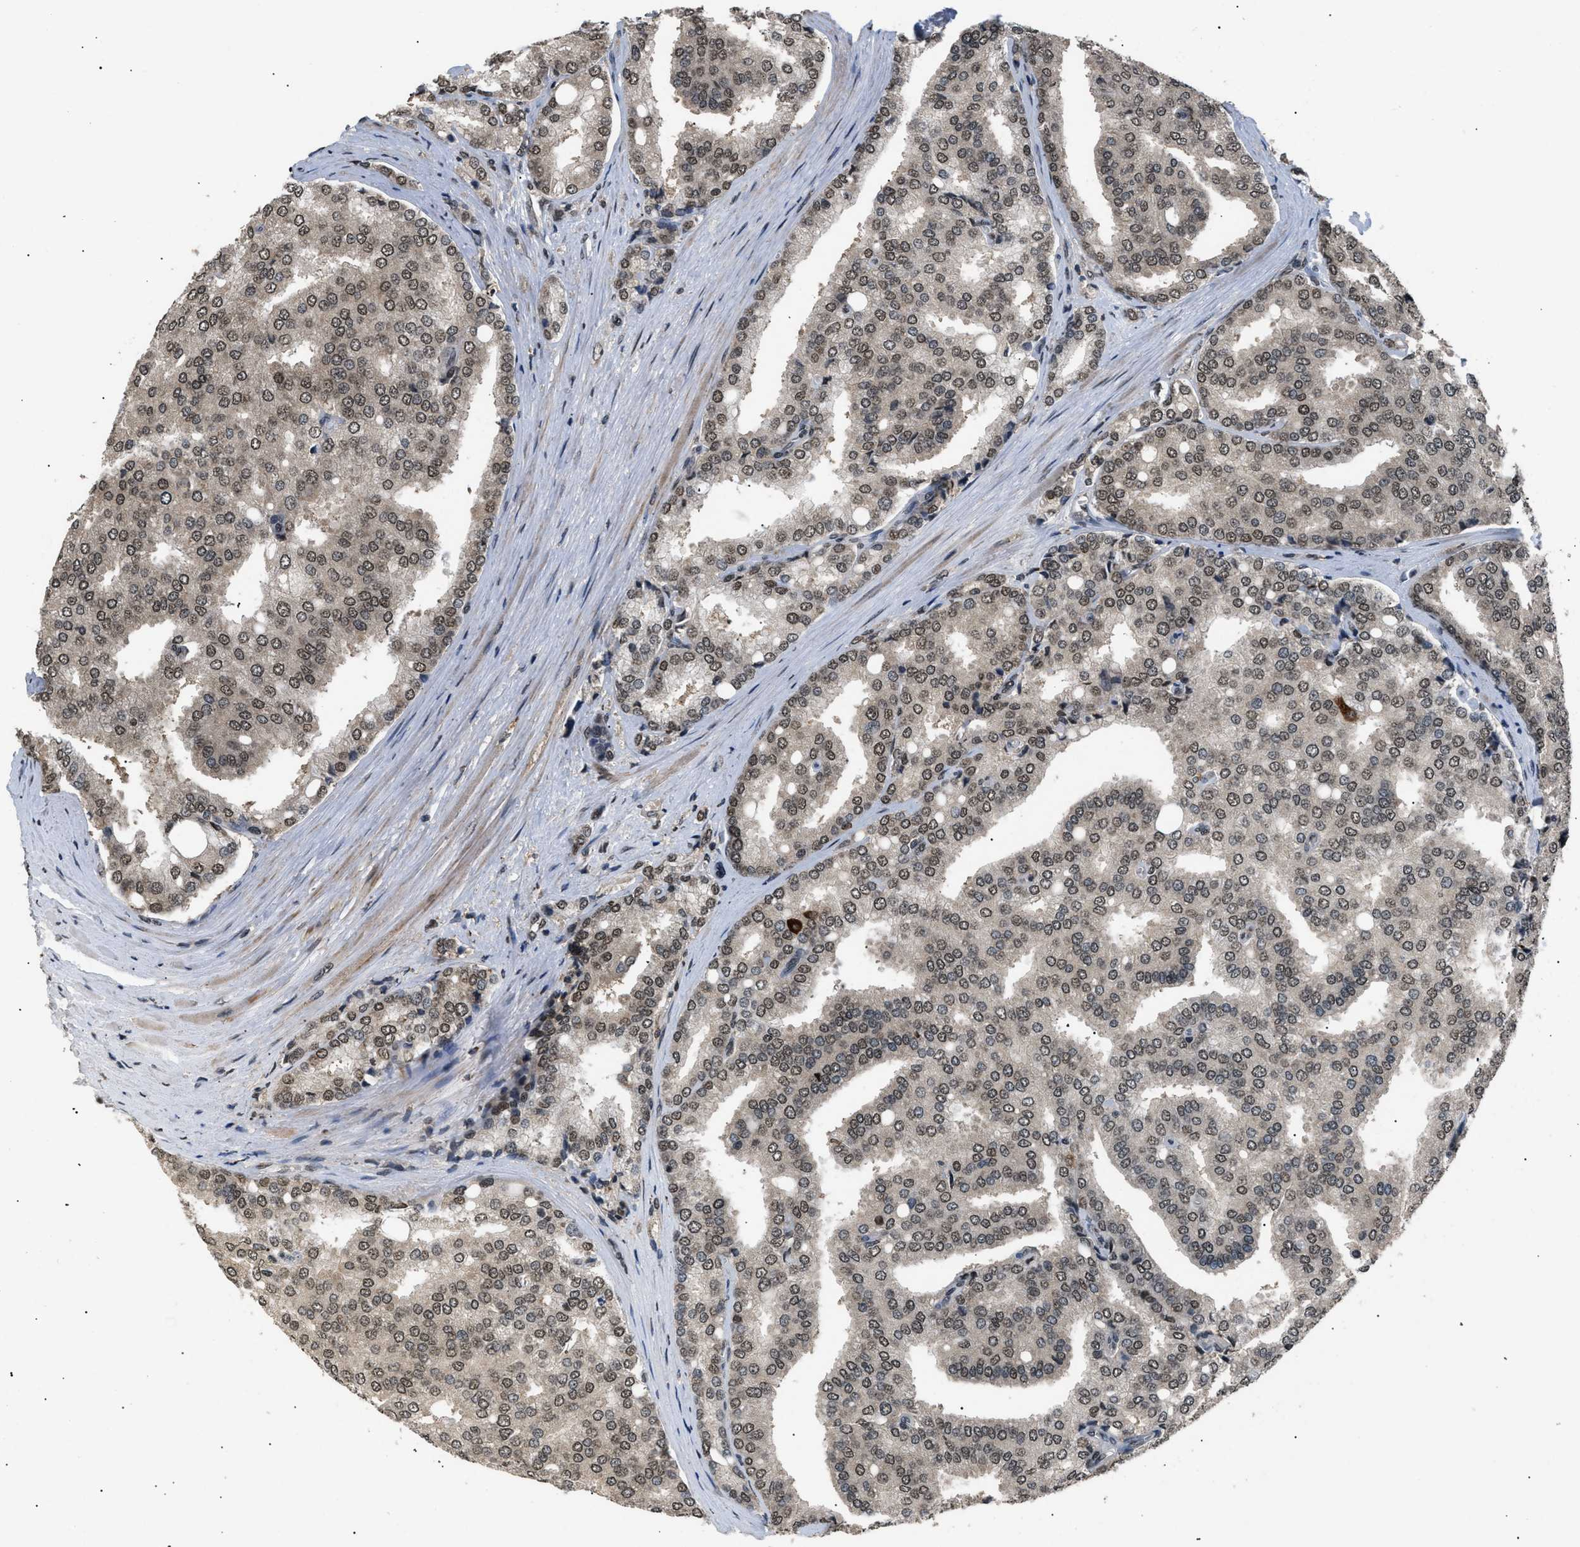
{"staining": {"intensity": "moderate", "quantity": ">75%", "location": "nuclear"}, "tissue": "prostate cancer", "cell_type": "Tumor cells", "image_type": "cancer", "snomed": [{"axis": "morphology", "description": "Adenocarcinoma, High grade"}, {"axis": "topography", "description": "Prostate"}], "caption": "IHC histopathology image of neoplastic tissue: prostate adenocarcinoma (high-grade) stained using immunohistochemistry exhibits medium levels of moderate protein expression localized specifically in the nuclear of tumor cells, appearing as a nuclear brown color.", "gene": "RBM5", "patient": {"sex": "male", "age": 50}}